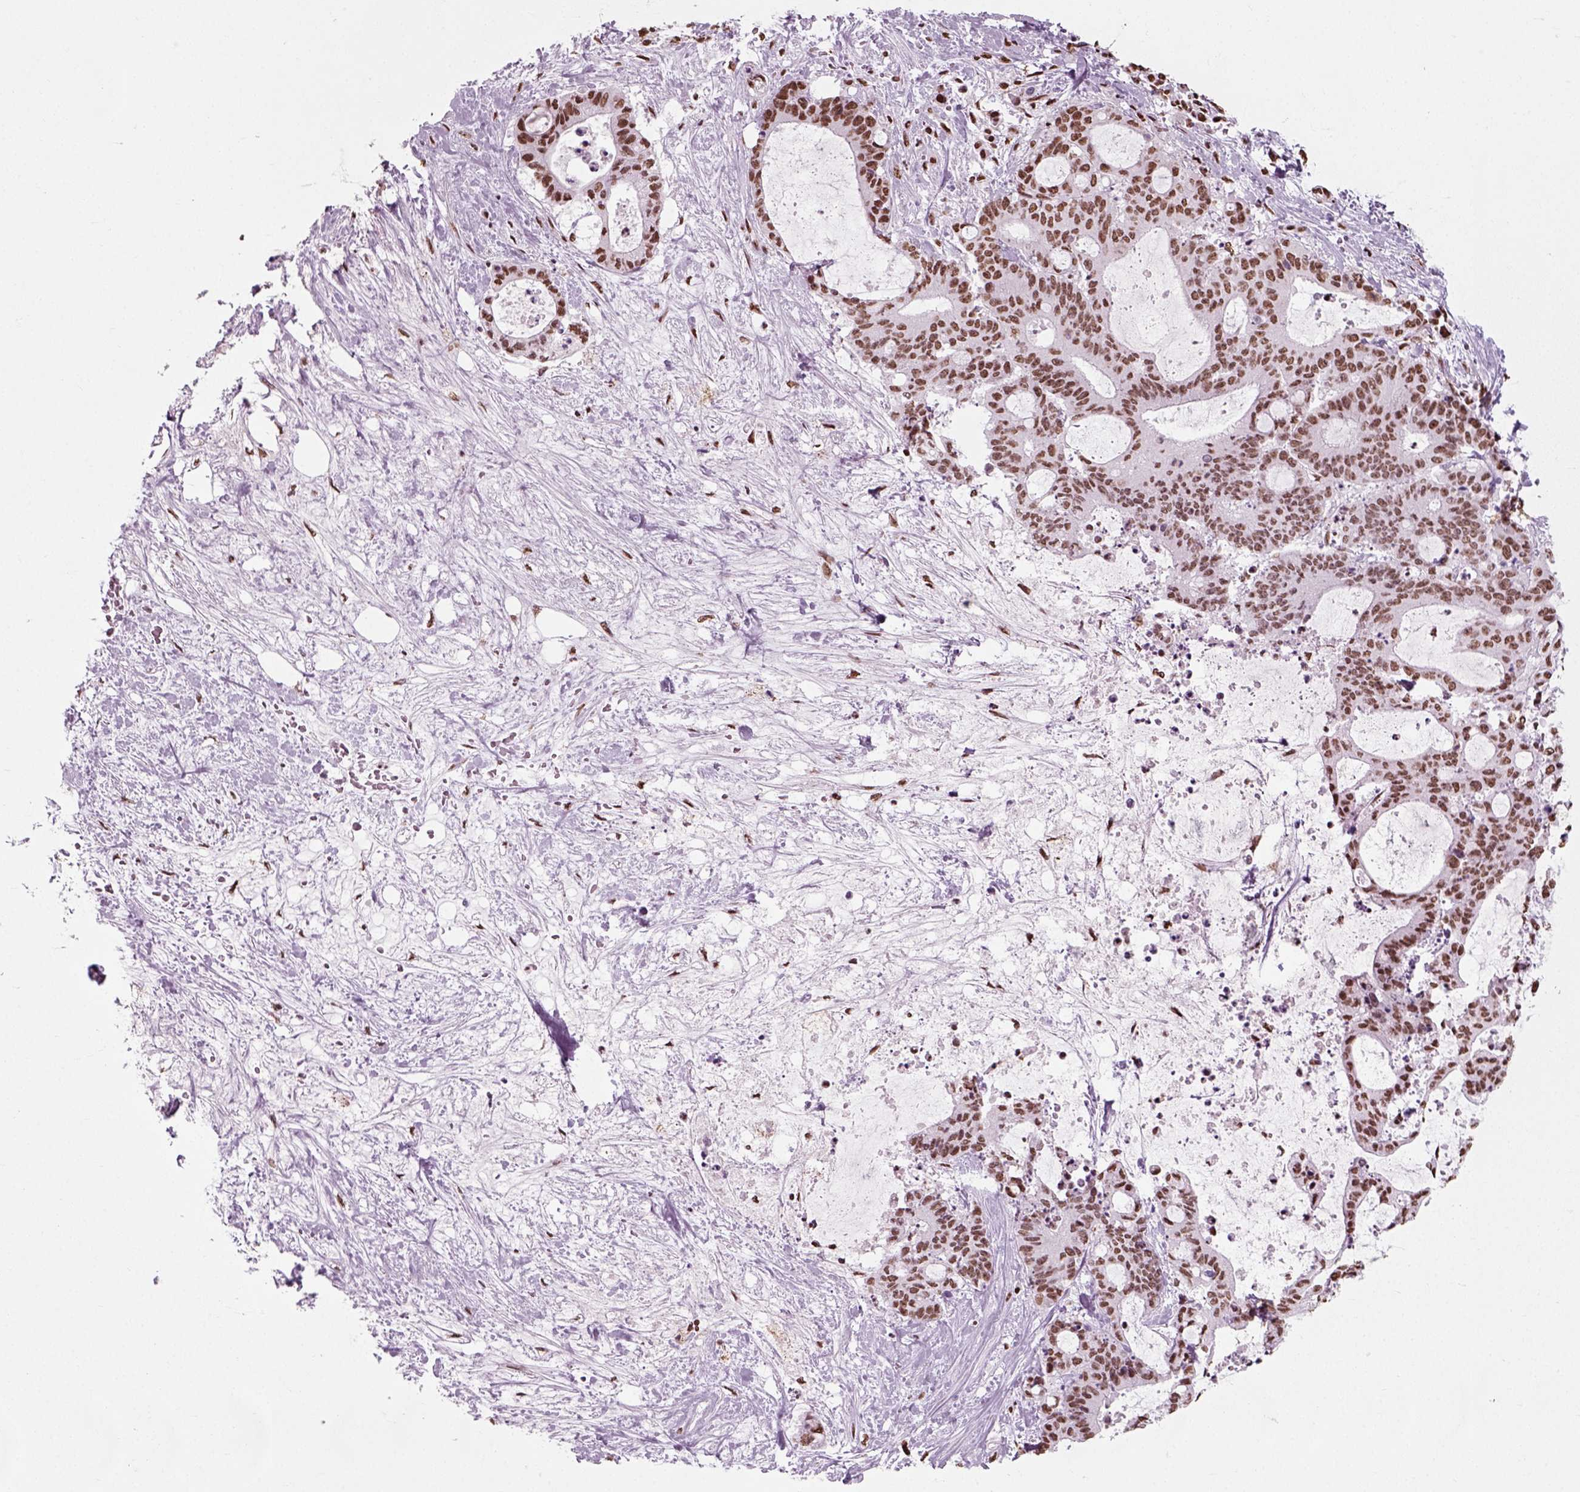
{"staining": {"intensity": "moderate", "quantity": ">75%", "location": "nuclear"}, "tissue": "liver cancer", "cell_type": "Tumor cells", "image_type": "cancer", "snomed": [{"axis": "morphology", "description": "Cholangiocarcinoma"}, {"axis": "topography", "description": "Liver"}], "caption": "This is a histology image of immunohistochemistry (IHC) staining of cholangiocarcinoma (liver), which shows moderate positivity in the nuclear of tumor cells.", "gene": "POLR1H", "patient": {"sex": "female", "age": 73}}